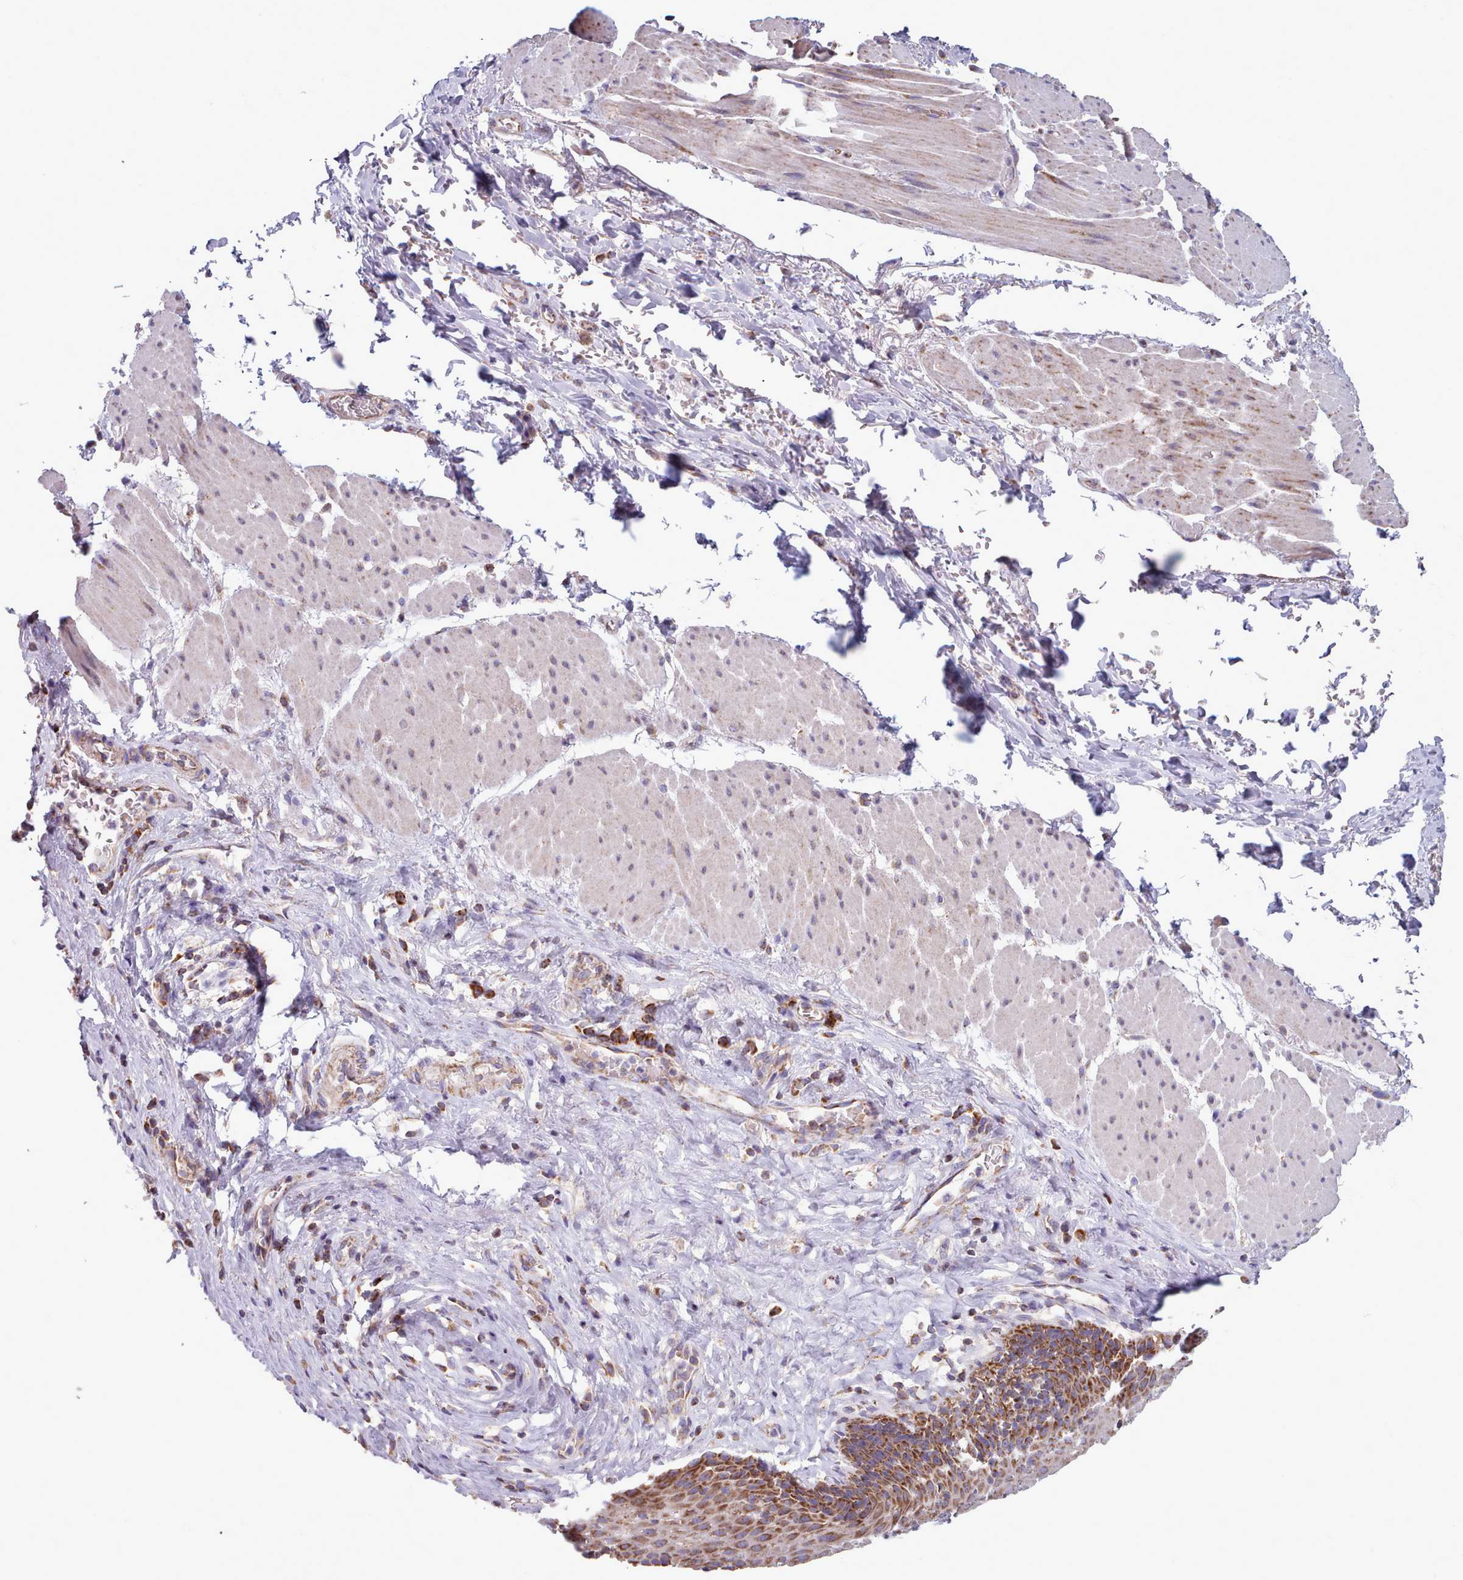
{"staining": {"intensity": "strong", "quantity": ">75%", "location": "cytoplasmic/membranous"}, "tissue": "esophagus", "cell_type": "Squamous epithelial cells", "image_type": "normal", "snomed": [{"axis": "morphology", "description": "Normal tissue, NOS"}, {"axis": "topography", "description": "Esophagus"}], "caption": "This photomicrograph demonstrates immunohistochemistry (IHC) staining of normal esophagus, with high strong cytoplasmic/membranous expression in about >75% of squamous epithelial cells.", "gene": "SRP54", "patient": {"sex": "female", "age": 66}}